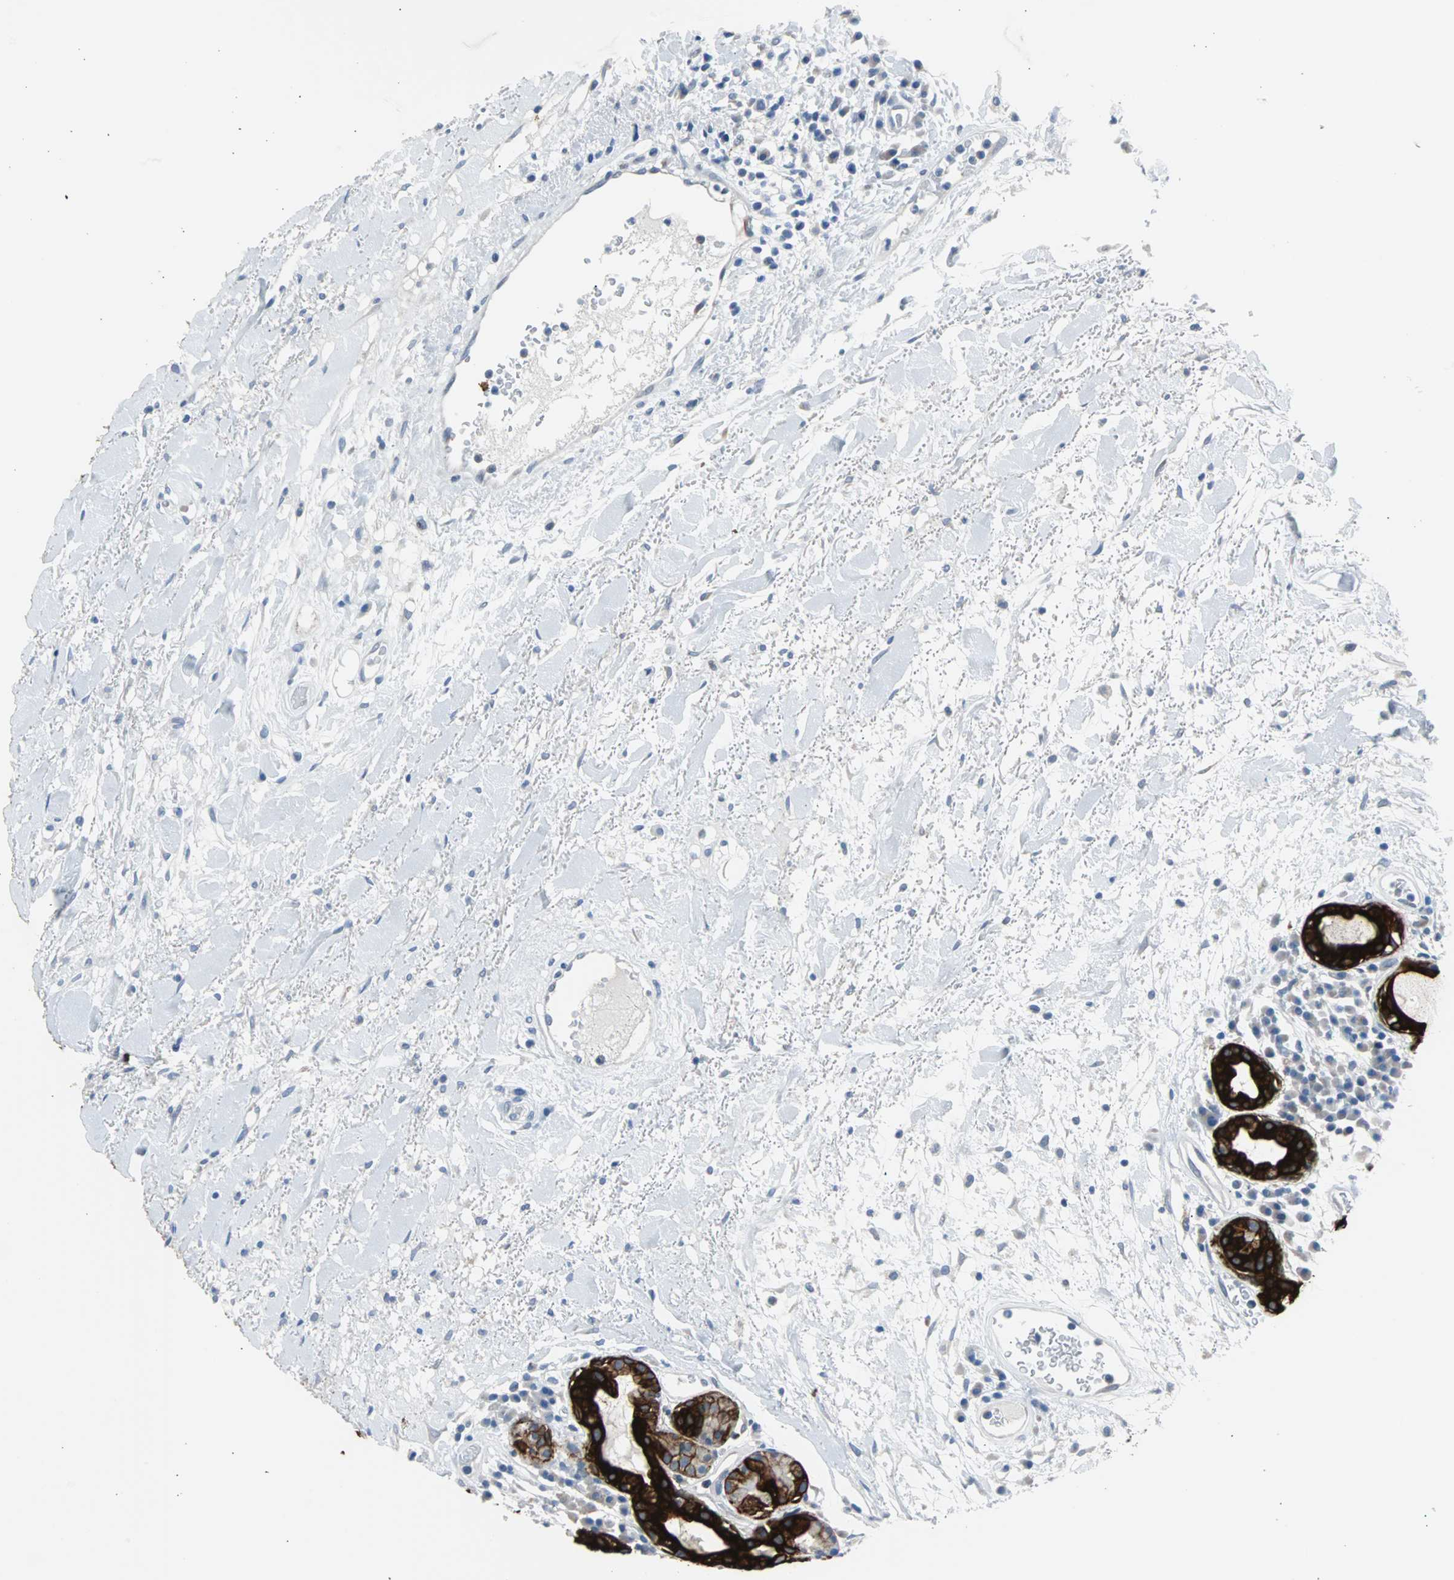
{"staining": {"intensity": "strong", "quantity": ">75%", "location": "cytoplasmic/membranous"}, "tissue": "head and neck cancer", "cell_type": "Tumor cells", "image_type": "cancer", "snomed": [{"axis": "morphology", "description": "Squamous cell carcinoma, NOS"}, {"axis": "topography", "description": "Head-Neck"}], "caption": "Protein staining exhibits strong cytoplasmic/membranous staining in approximately >75% of tumor cells in head and neck cancer.", "gene": "KRT7", "patient": {"sex": "male", "age": 62}}